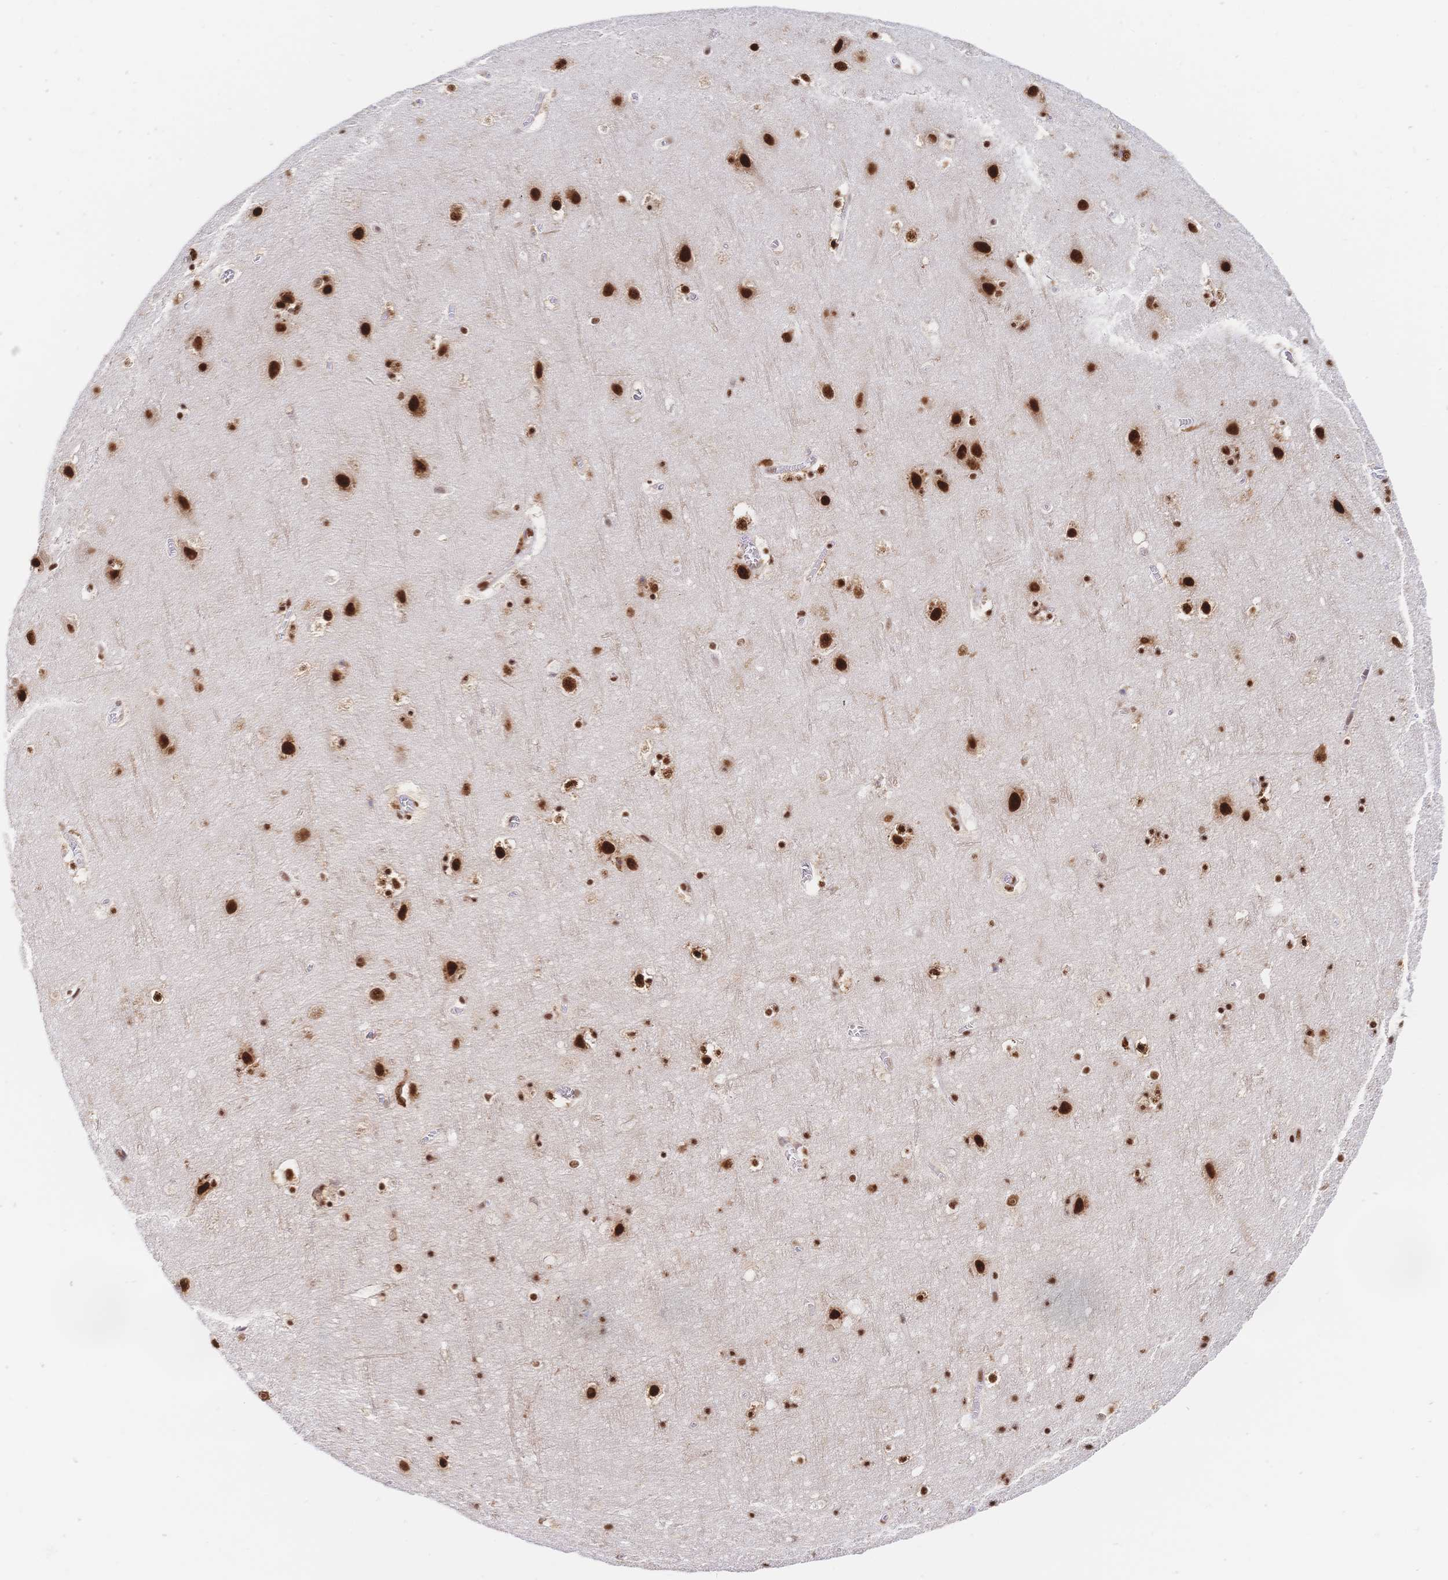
{"staining": {"intensity": "strong", "quantity": ">75%", "location": "nuclear"}, "tissue": "cerebral cortex", "cell_type": "Endothelial cells", "image_type": "normal", "snomed": [{"axis": "morphology", "description": "Normal tissue, NOS"}, {"axis": "topography", "description": "Cerebral cortex"}], "caption": "Immunohistochemistry (DAB) staining of unremarkable human cerebral cortex shows strong nuclear protein staining in approximately >75% of endothelial cells.", "gene": "SRSF1", "patient": {"sex": "female", "age": 42}}